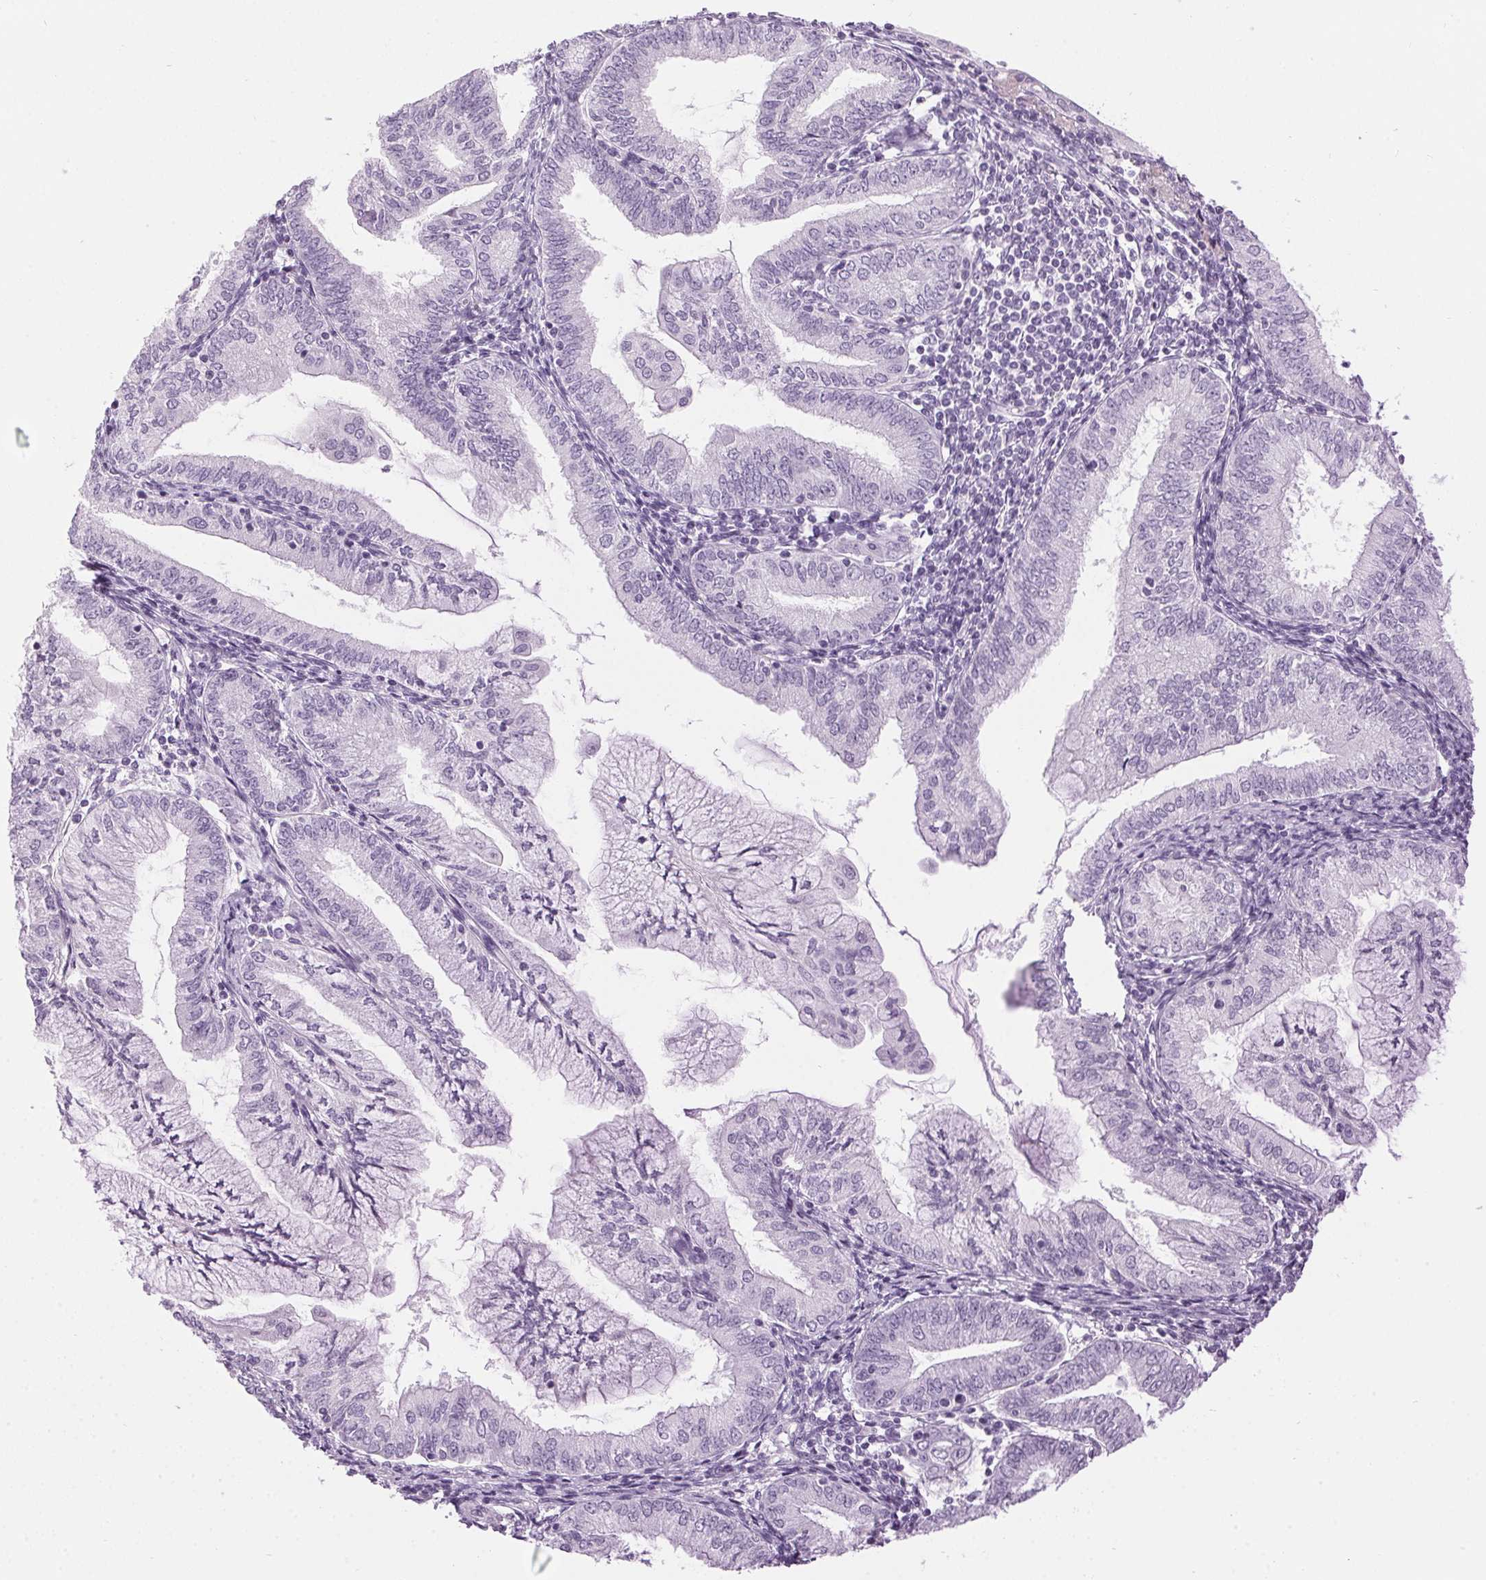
{"staining": {"intensity": "negative", "quantity": "none", "location": "none"}, "tissue": "endometrial cancer", "cell_type": "Tumor cells", "image_type": "cancer", "snomed": [{"axis": "morphology", "description": "Adenocarcinoma, NOS"}, {"axis": "topography", "description": "Endometrium"}], "caption": "The photomicrograph displays no significant staining in tumor cells of endometrial cancer (adenocarcinoma).", "gene": "SP7", "patient": {"sex": "female", "age": 55}}